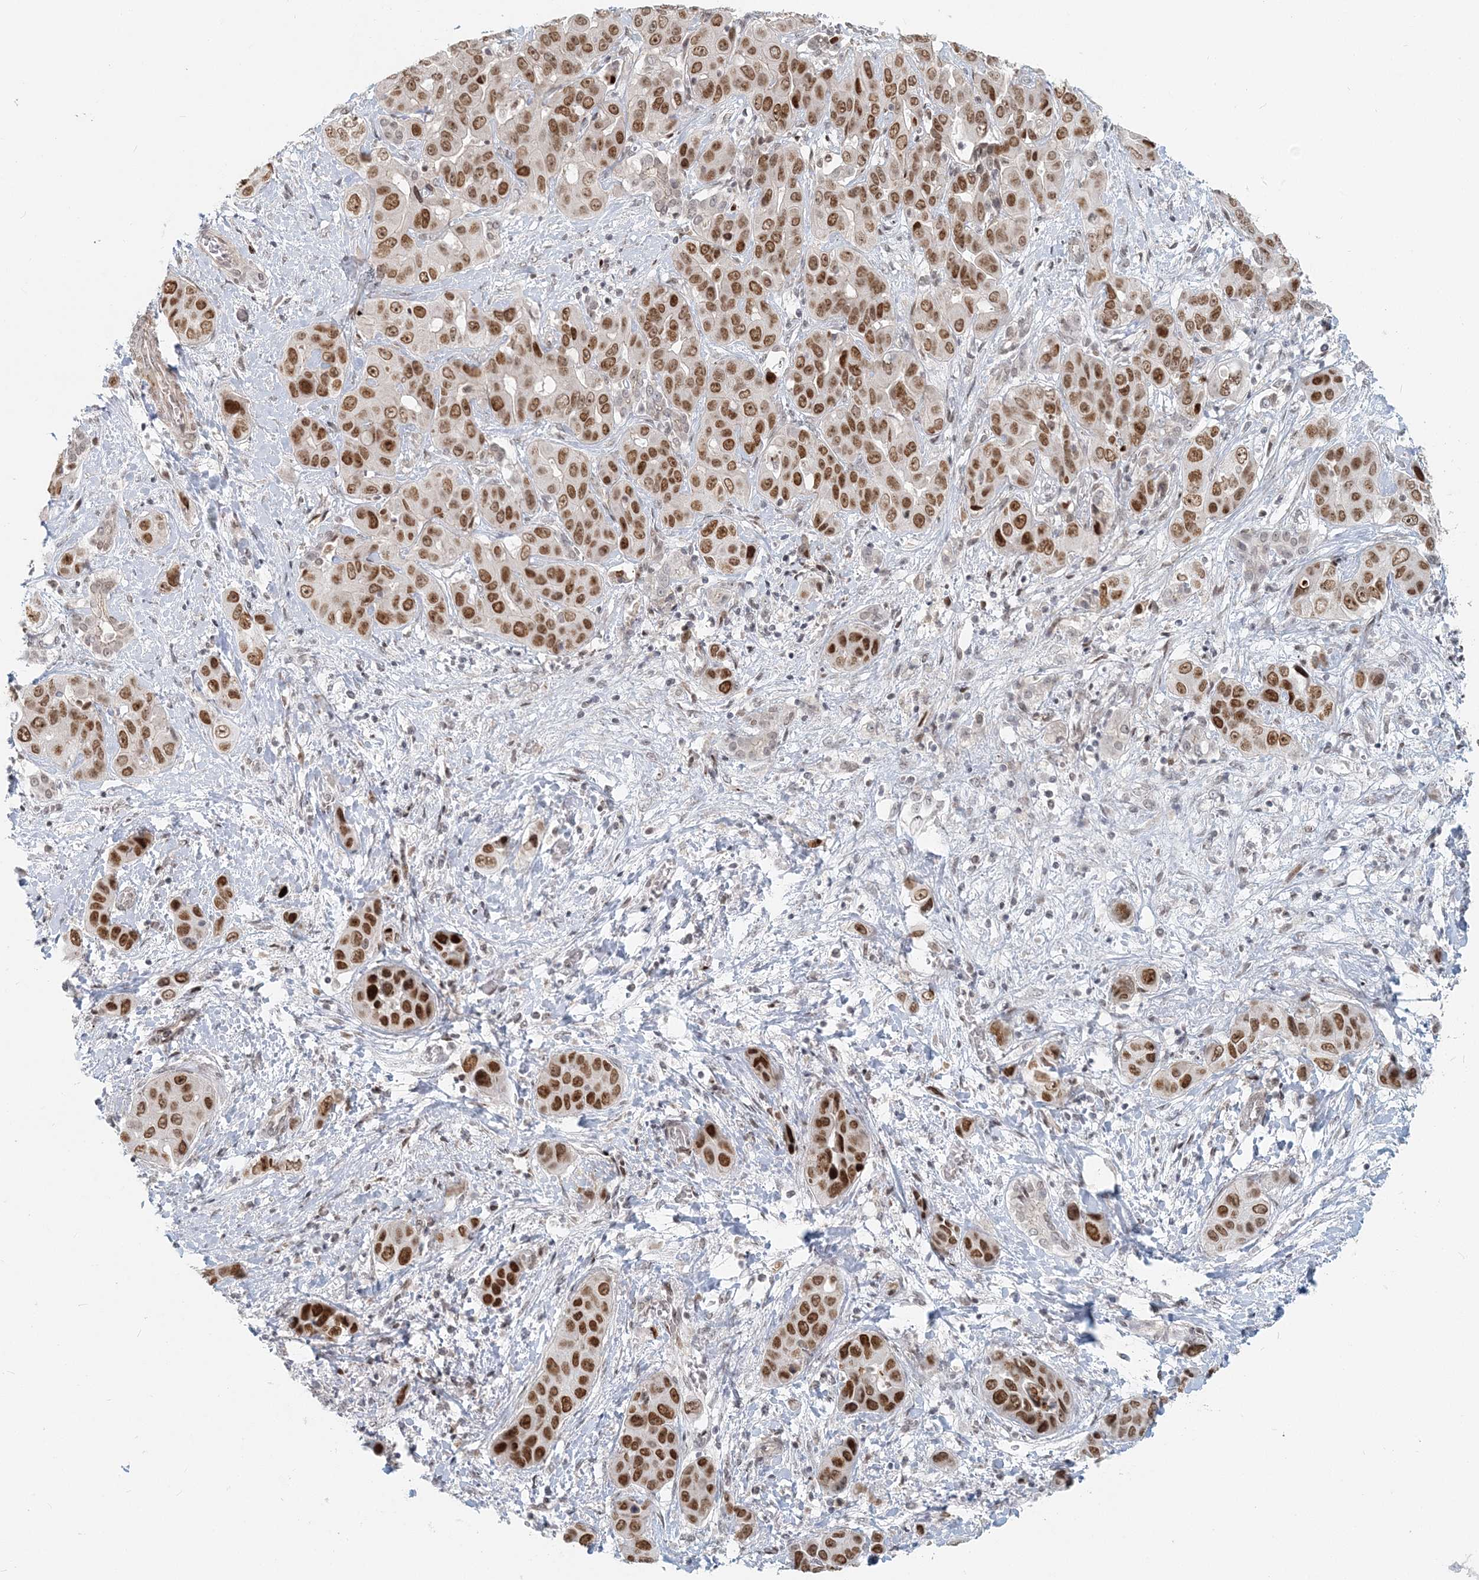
{"staining": {"intensity": "moderate", "quantity": ">75%", "location": "nuclear"}, "tissue": "liver cancer", "cell_type": "Tumor cells", "image_type": "cancer", "snomed": [{"axis": "morphology", "description": "Cholangiocarcinoma"}, {"axis": "topography", "description": "Liver"}], "caption": "Immunohistochemical staining of human liver cholangiocarcinoma reveals medium levels of moderate nuclear protein expression in approximately >75% of tumor cells. (Stains: DAB in brown, nuclei in blue, Microscopy: brightfield microscopy at high magnification).", "gene": "BAZ1B", "patient": {"sex": "female", "age": 52}}